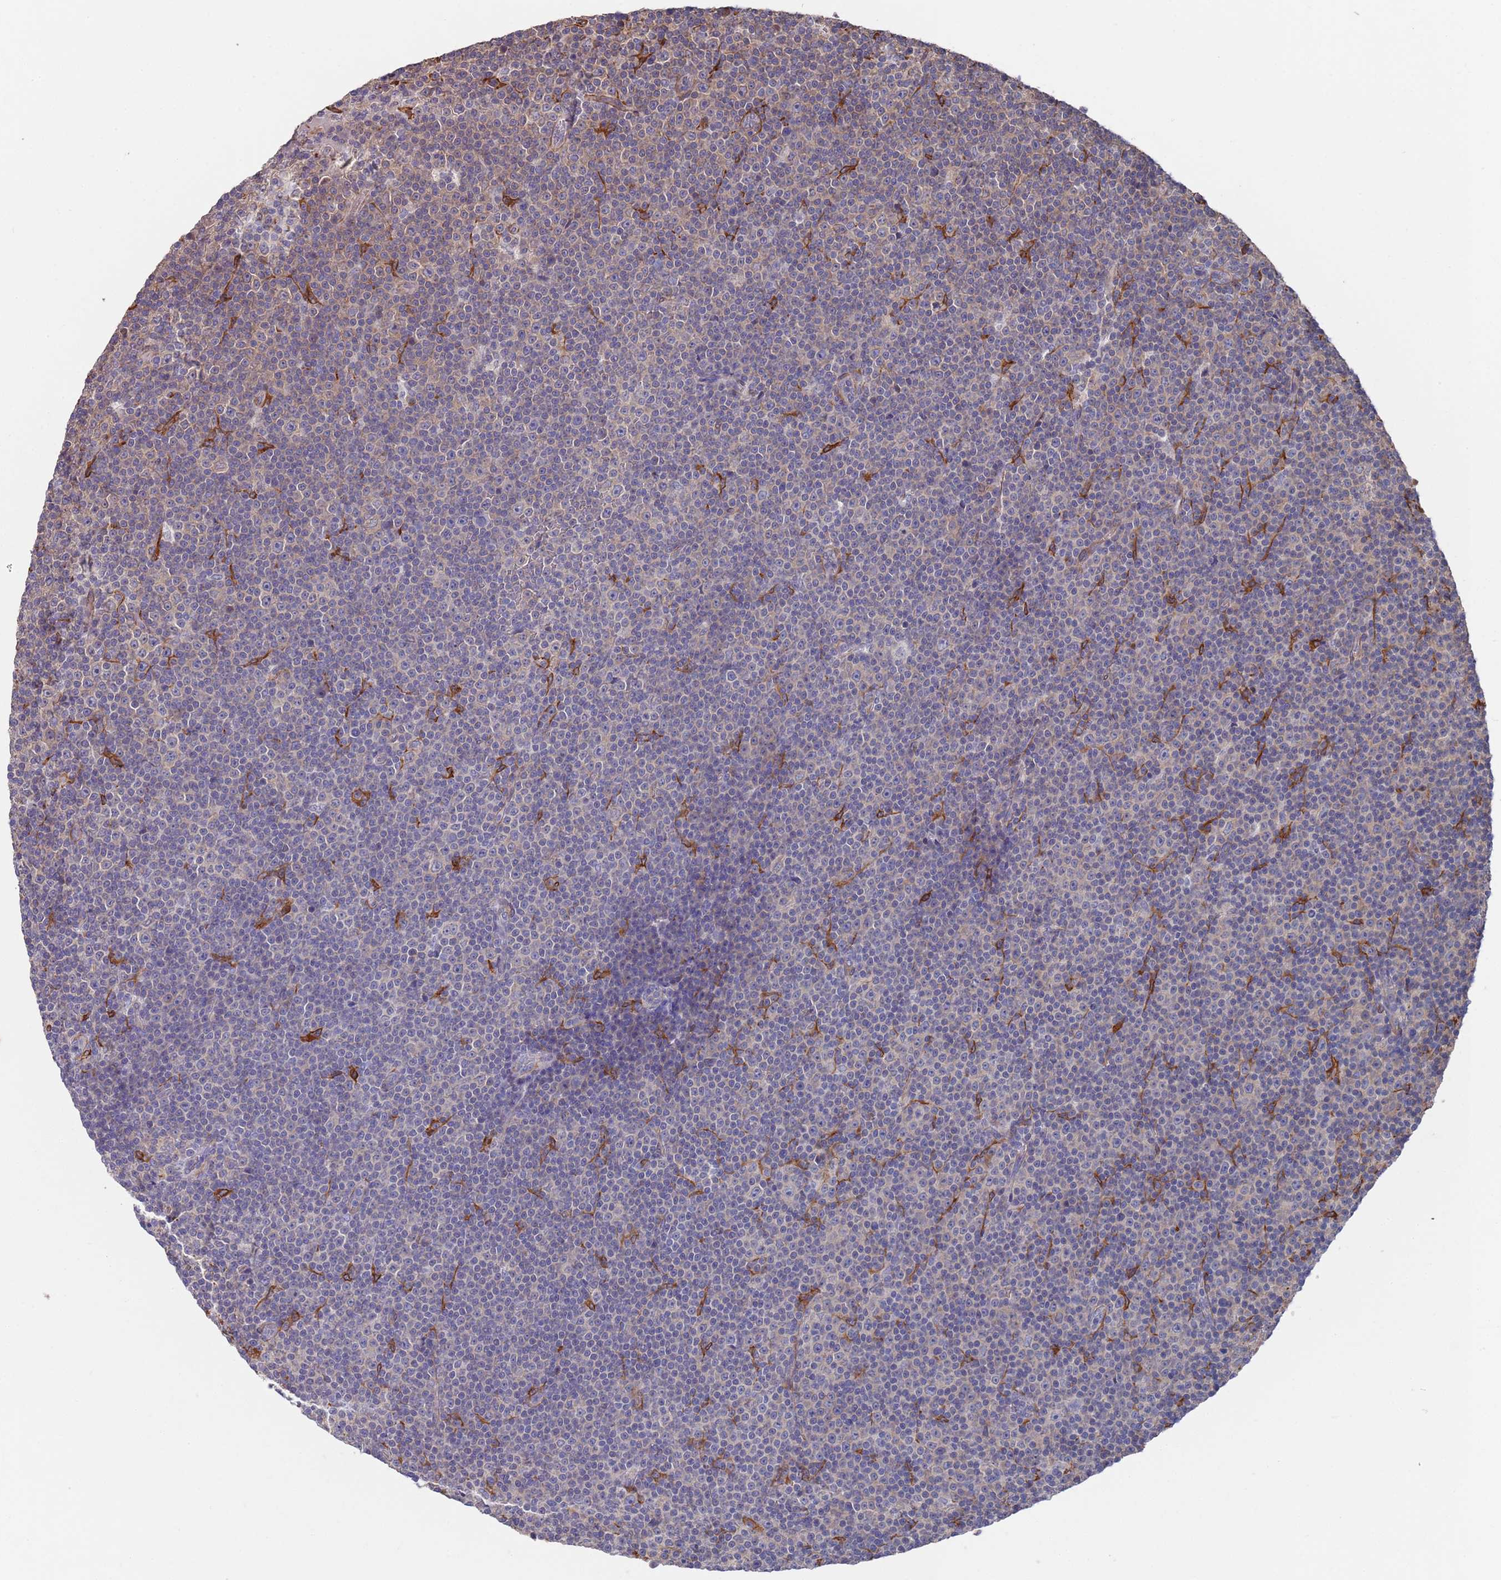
{"staining": {"intensity": "weak", "quantity": "<25%", "location": "cytoplasmic/membranous"}, "tissue": "lymphoma", "cell_type": "Tumor cells", "image_type": "cancer", "snomed": [{"axis": "morphology", "description": "Malignant lymphoma, non-Hodgkin's type, Low grade"}, {"axis": "topography", "description": "Lymph node"}], "caption": "Immunohistochemical staining of human low-grade malignant lymphoma, non-Hodgkin's type reveals no significant positivity in tumor cells. Nuclei are stained in blue.", "gene": "ANK2", "patient": {"sex": "female", "age": 67}}